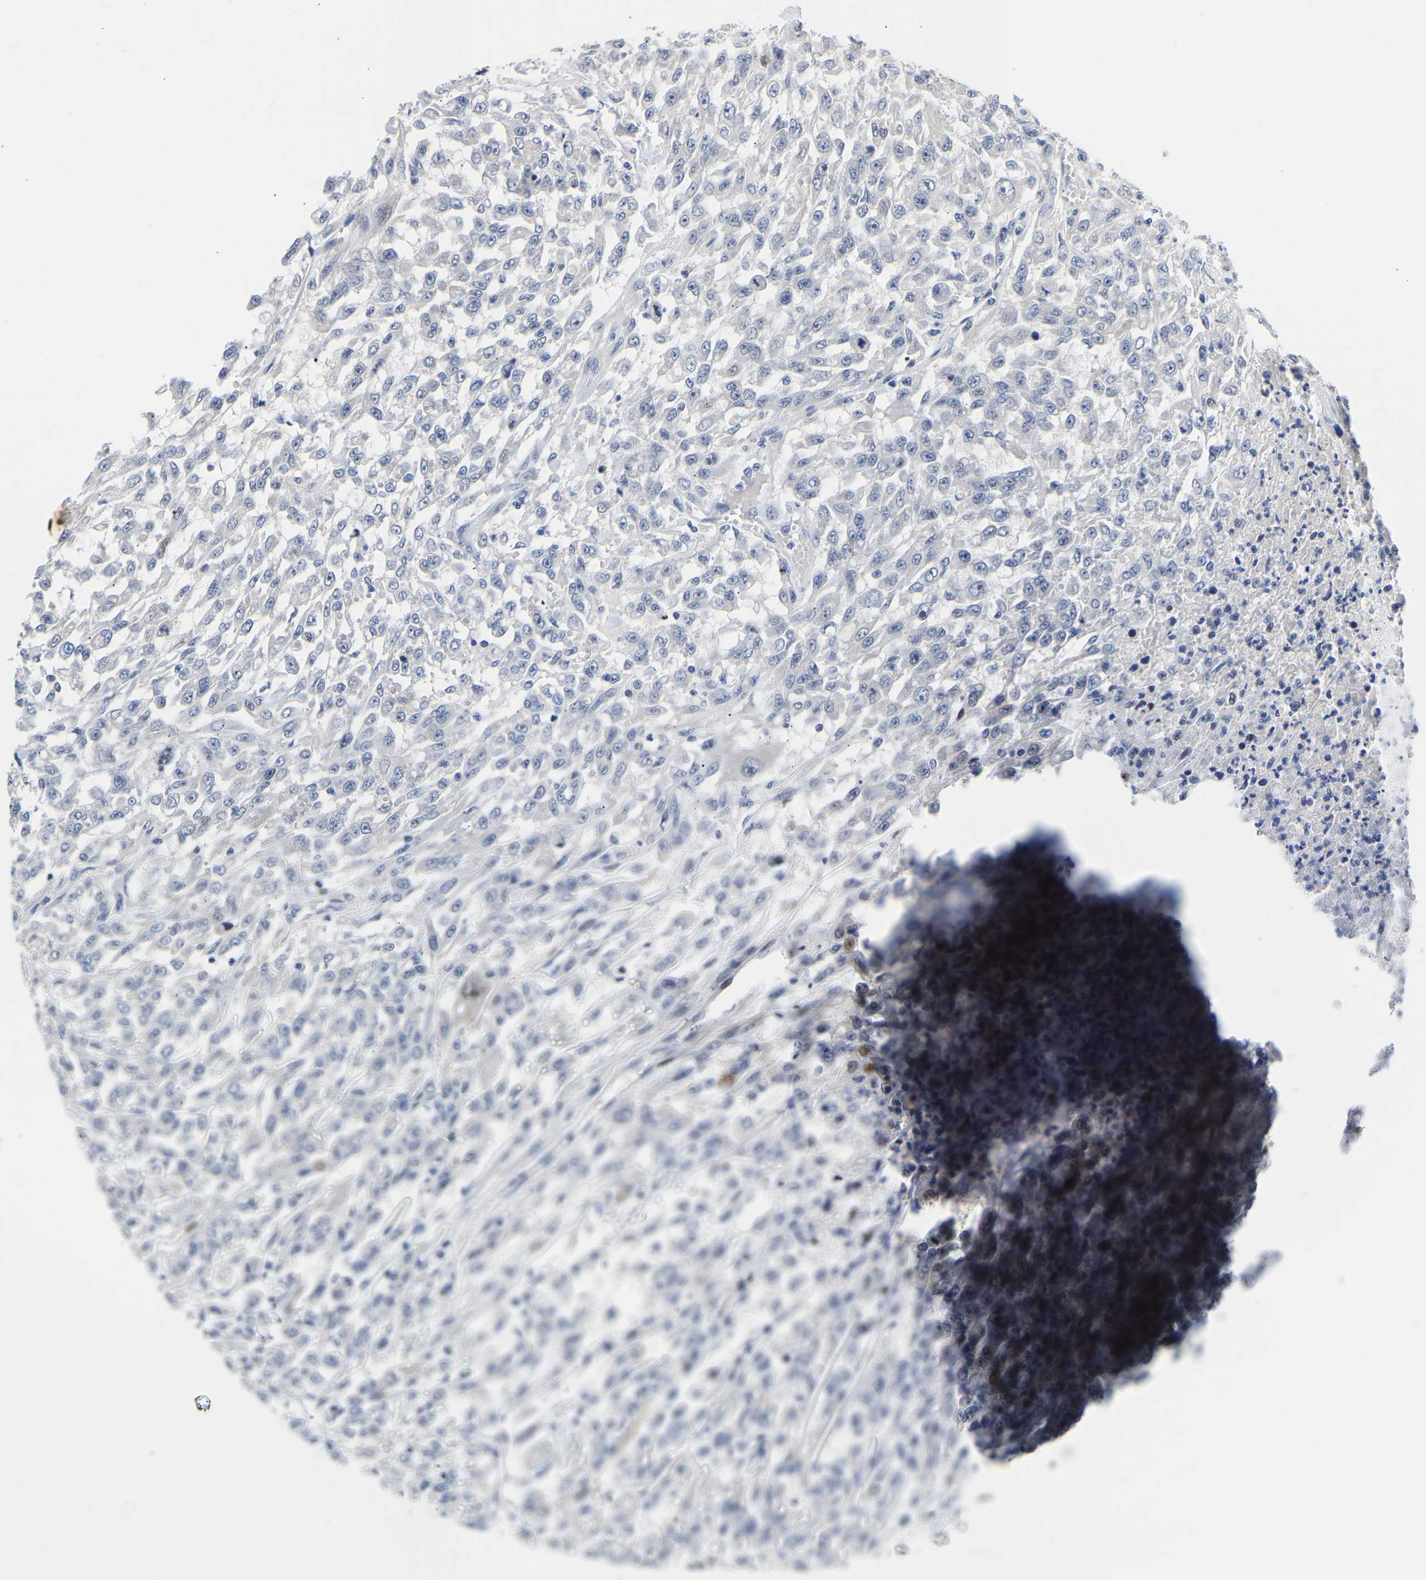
{"staining": {"intensity": "negative", "quantity": "none", "location": "none"}, "tissue": "urothelial cancer", "cell_type": "Tumor cells", "image_type": "cancer", "snomed": [{"axis": "morphology", "description": "Urothelial carcinoma, High grade"}, {"axis": "topography", "description": "Urinary bladder"}], "caption": "High magnification brightfield microscopy of urothelial cancer stained with DAB (brown) and counterstained with hematoxylin (blue): tumor cells show no significant positivity. (DAB (3,3'-diaminobenzidine) IHC with hematoxylin counter stain).", "gene": "CCDC6", "patient": {"sex": "male", "age": 46}}